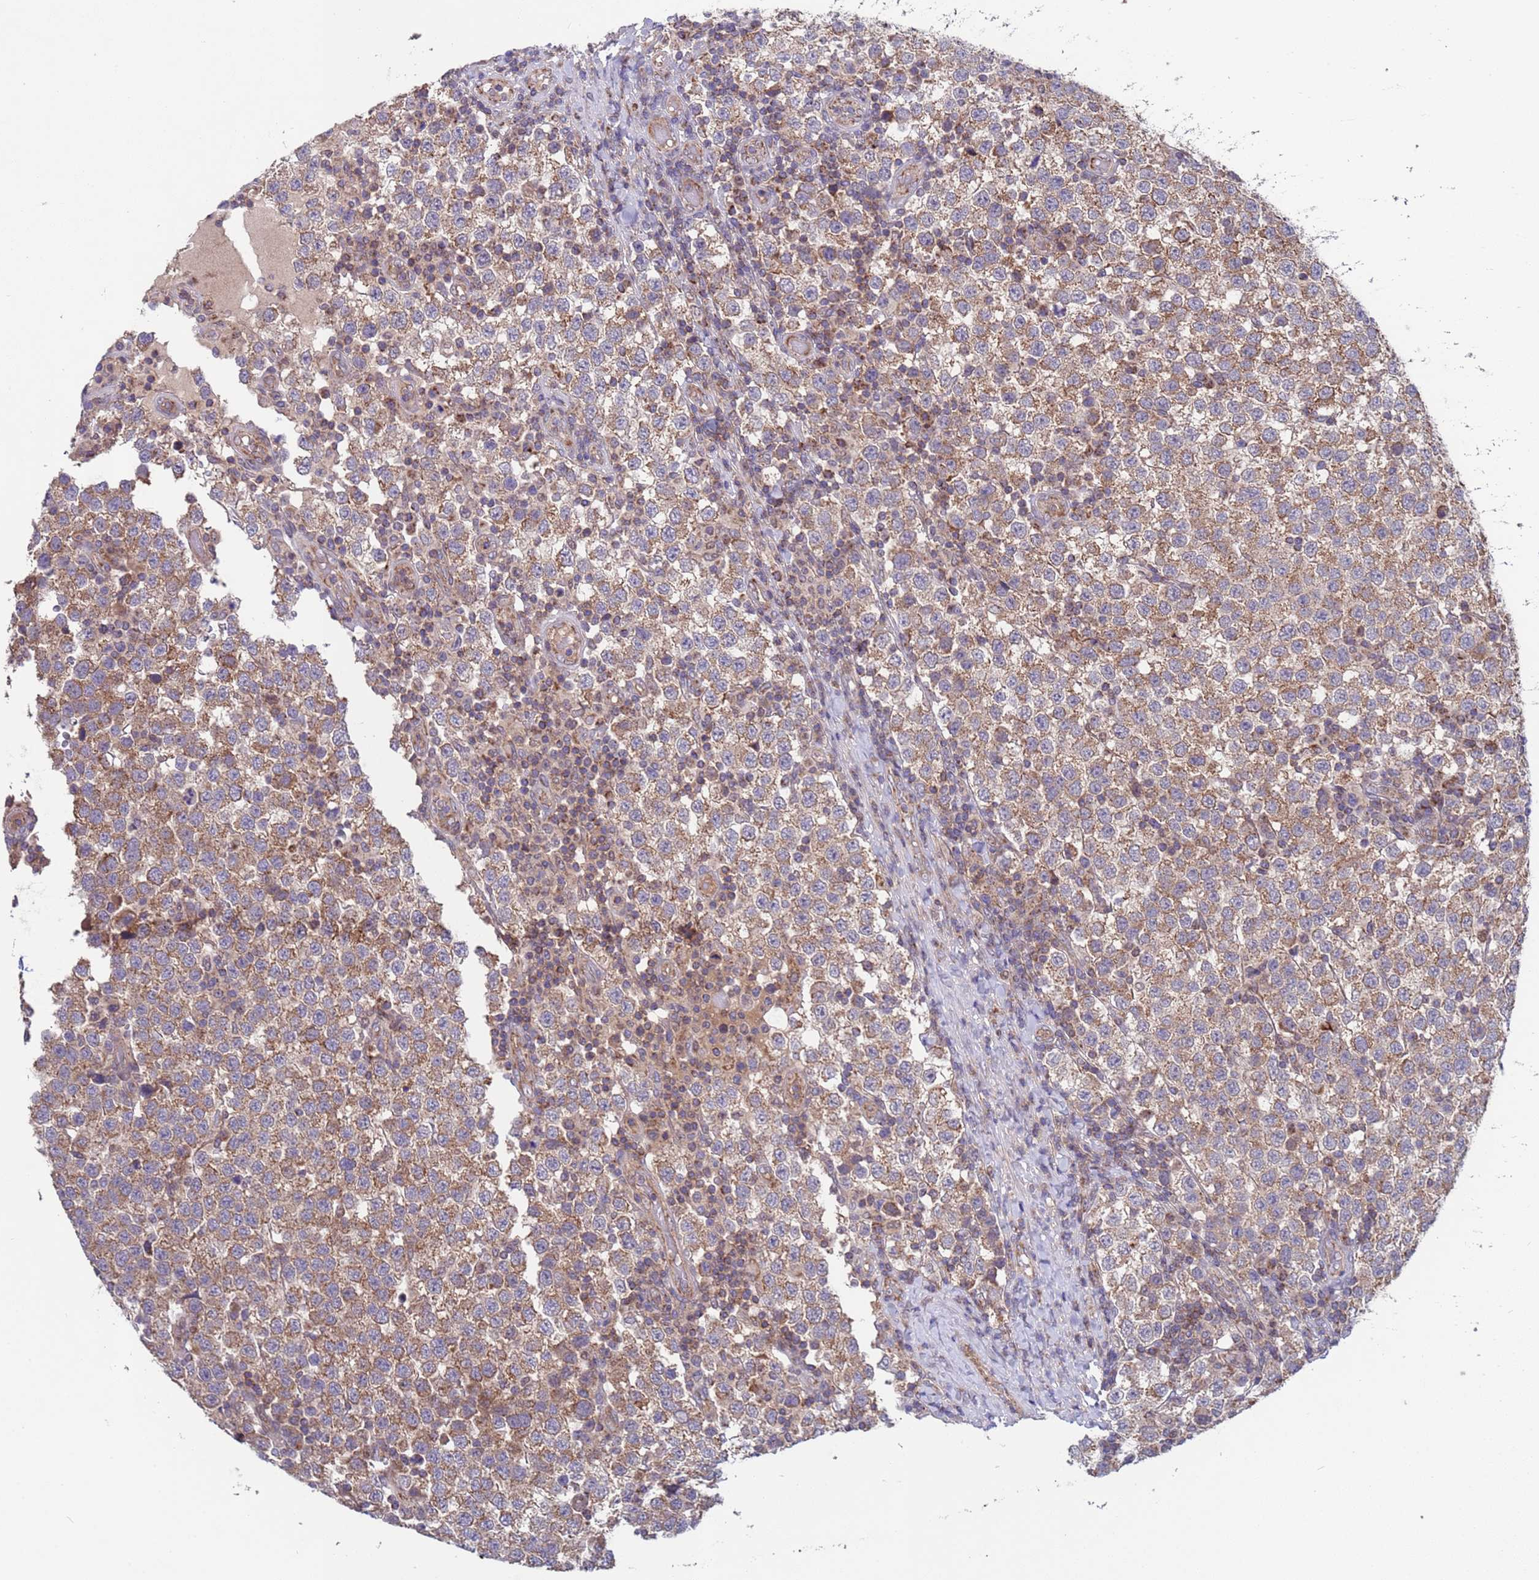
{"staining": {"intensity": "moderate", "quantity": ">75%", "location": "cytoplasmic/membranous"}, "tissue": "testis cancer", "cell_type": "Tumor cells", "image_type": "cancer", "snomed": [{"axis": "morphology", "description": "Seminoma, NOS"}, {"axis": "topography", "description": "Testis"}], "caption": "IHC (DAB (3,3'-diaminobenzidine)) staining of human testis cancer (seminoma) demonstrates moderate cytoplasmic/membranous protein staining in about >75% of tumor cells.", "gene": "ACAD8", "patient": {"sex": "male", "age": 34}}